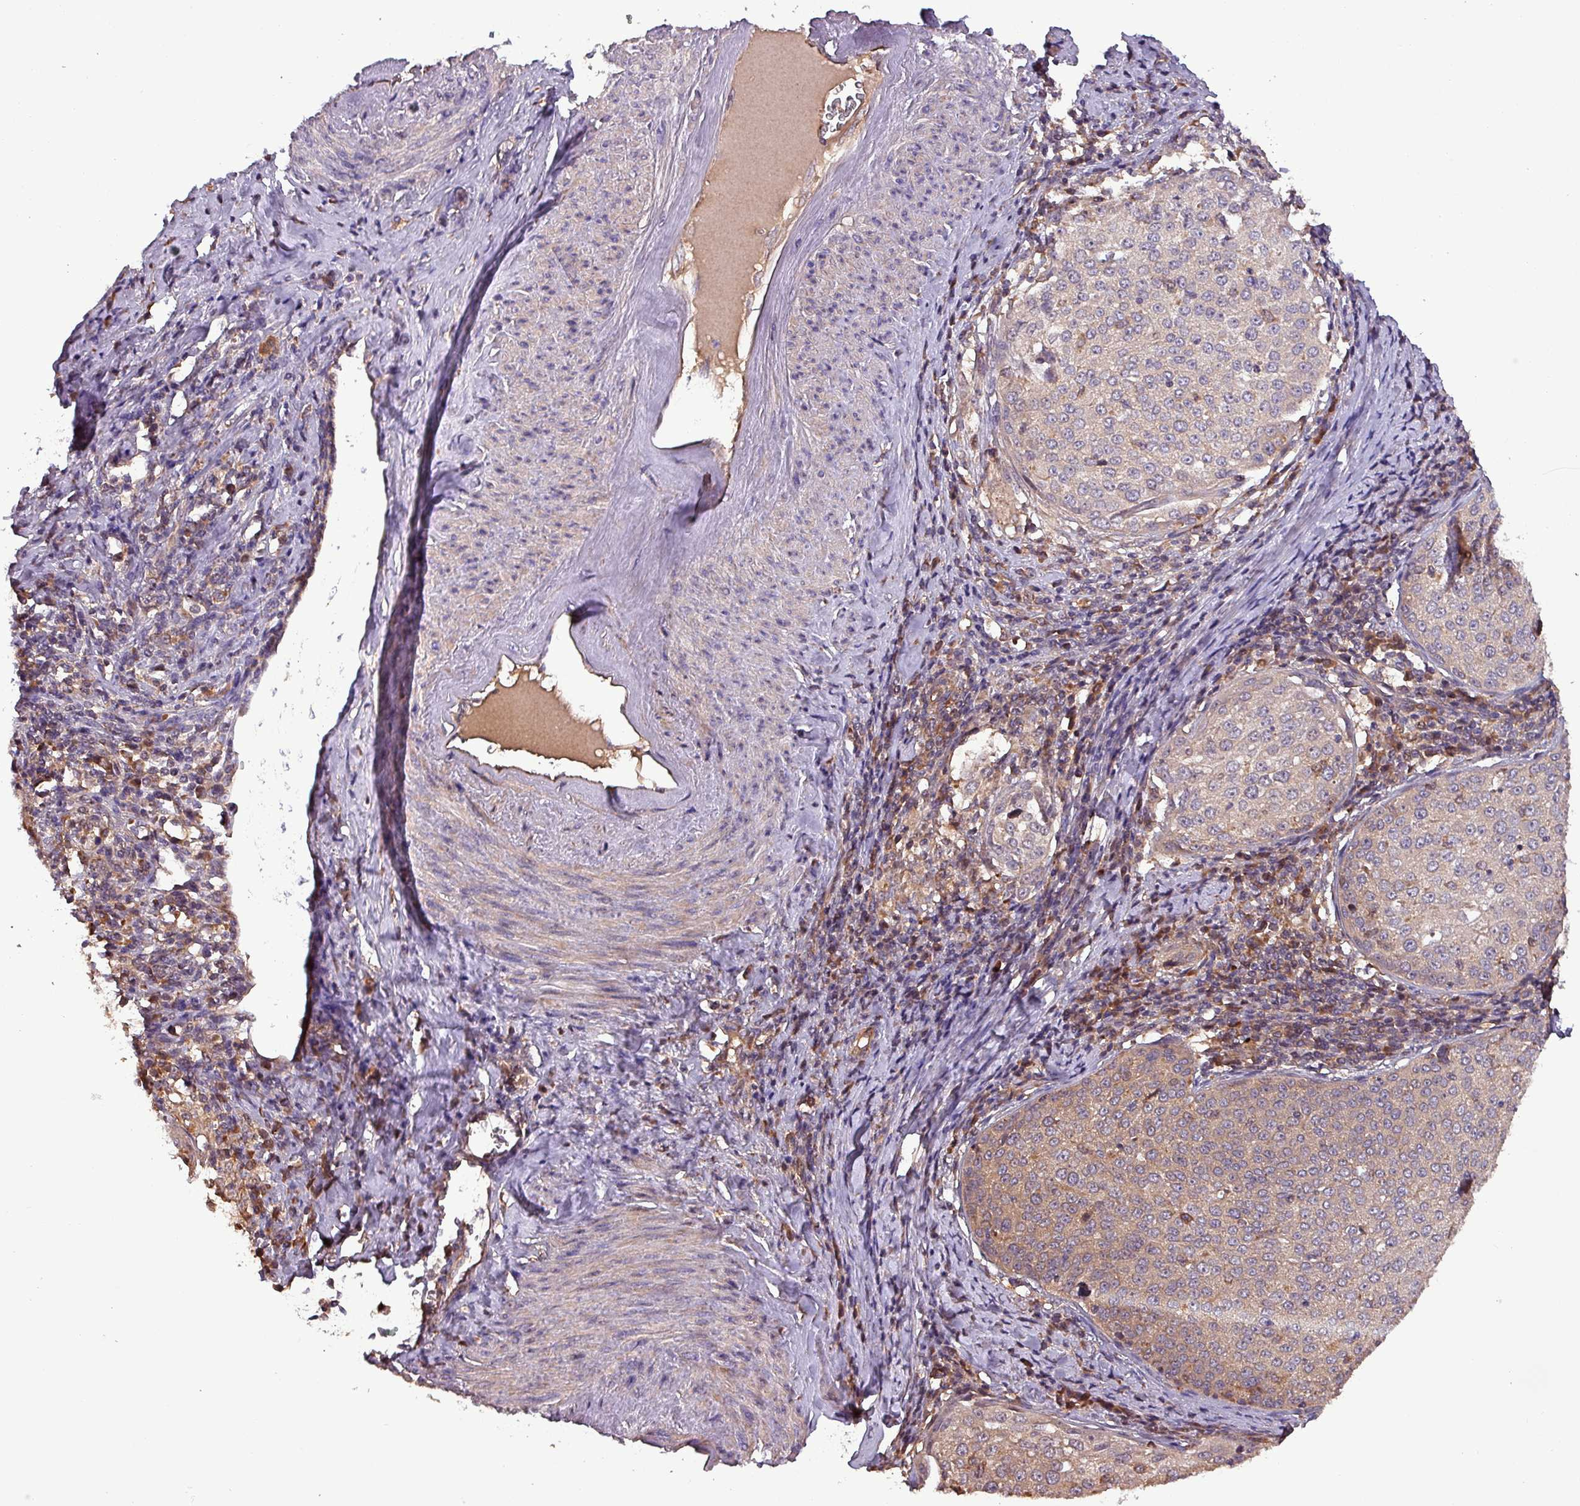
{"staining": {"intensity": "weak", "quantity": "25%-75%", "location": "cytoplasmic/membranous"}, "tissue": "cervical cancer", "cell_type": "Tumor cells", "image_type": "cancer", "snomed": [{"axis": "morphology", "description": "Squamous cell carcinoma, NOS"}, {"axis": "topography", "description": "Cervix"}], "caption": "Immunohistochemistry (IHC) photomicrograph of cervical cancer (squamous cell carcinoma) stained for a protein (brown), which displays low levels of weak cytoplasmic/membranous positivity in approximately 25%-75% of tumor cells.", "gene": "PAFAH1B2", "patient": {"sex": "female", "age": 57}}